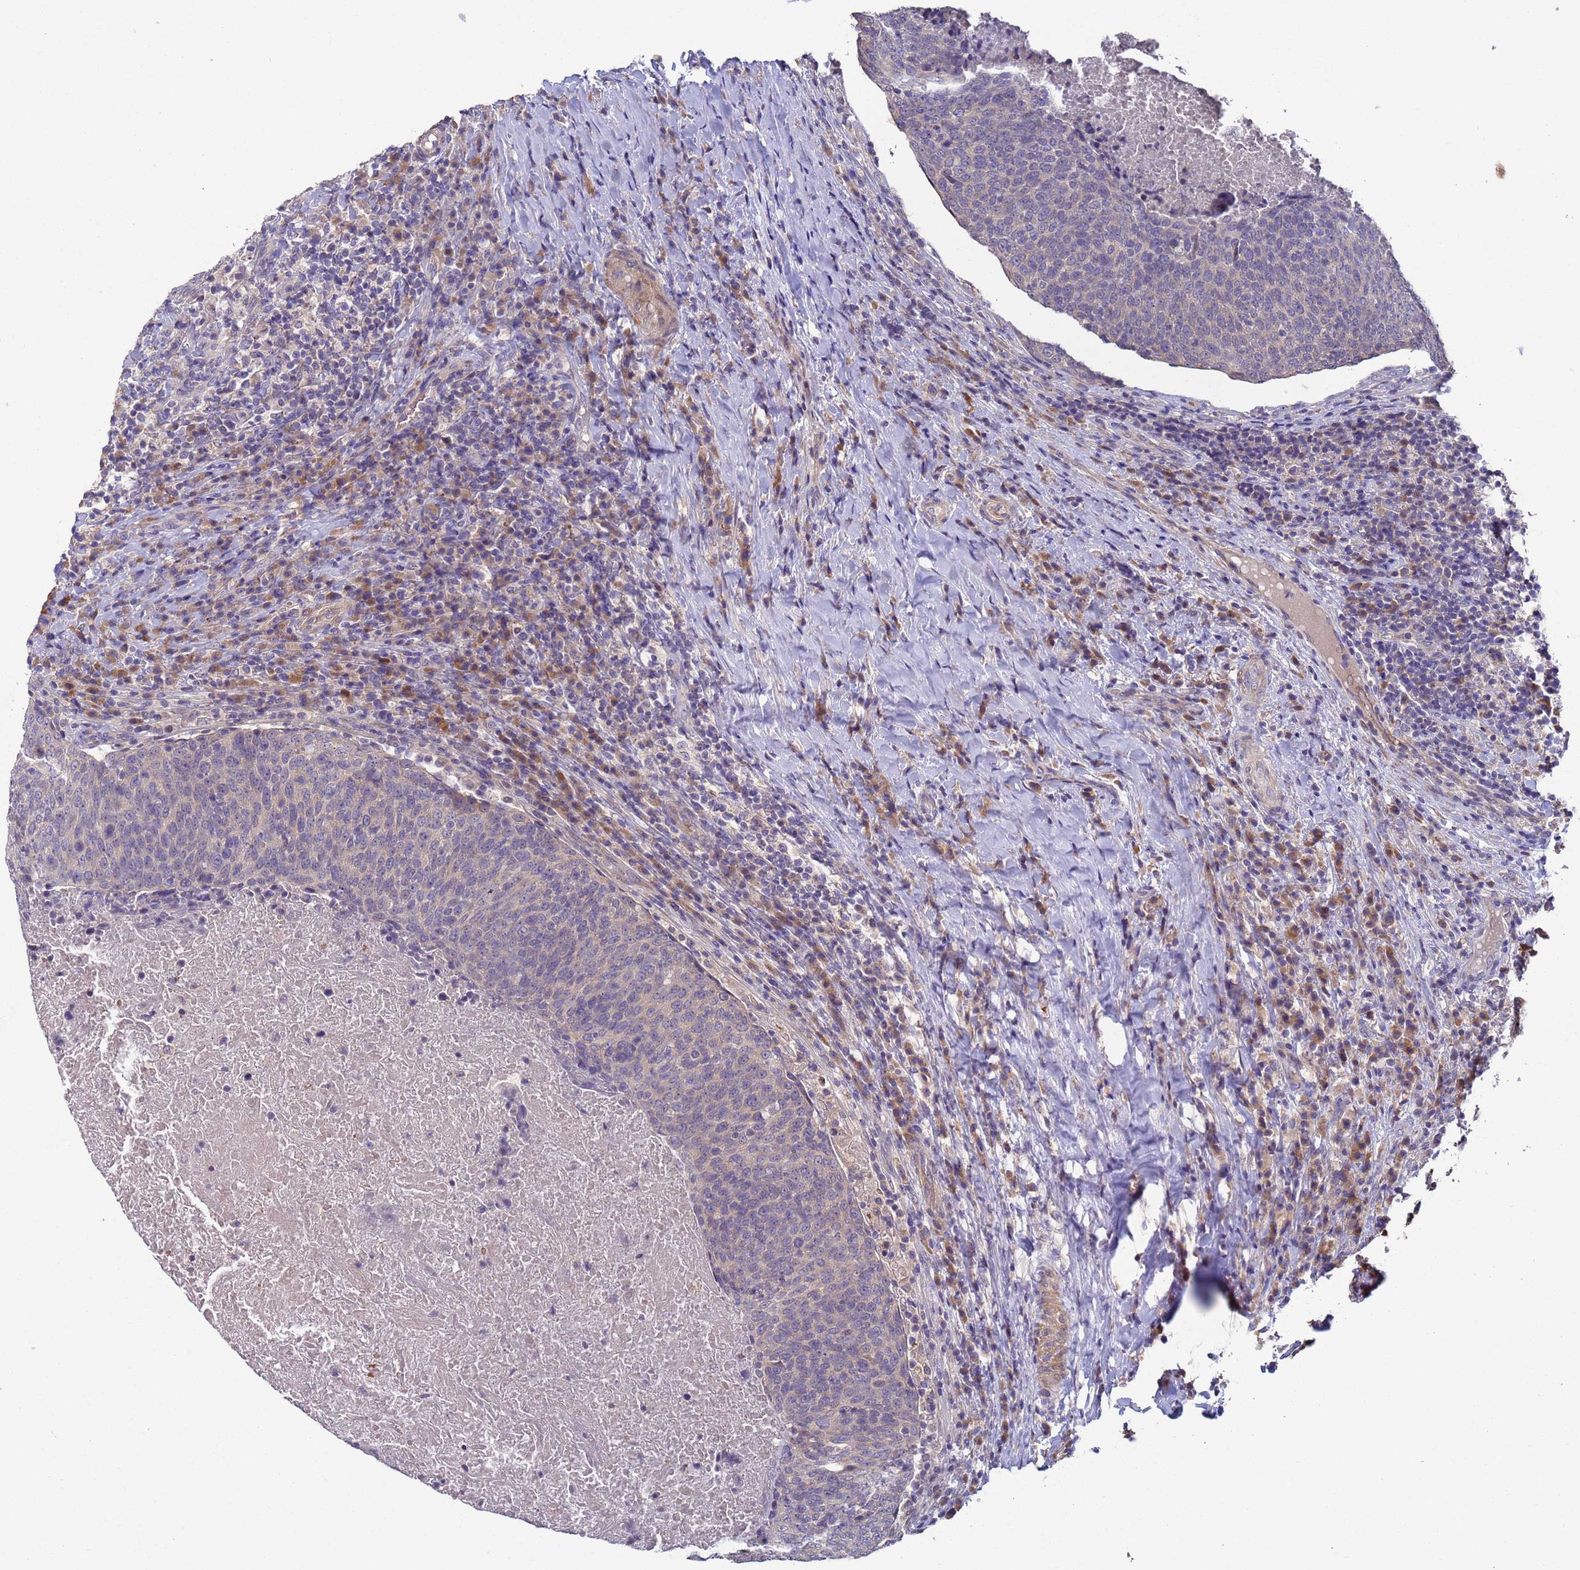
{"staining": {"intensity": "negative", "quantity": "none", "location": "none"}, "tissue": "head and neck cancer", "cell_type": "Tumor cells", "image_type": "cancer", "snomed": [{"axis": "morphology", "description": "Squamous cell carcinoma, NOS"}, {"axis": "morphology", "description": "Squamous cell carcinoma, metastatic, NOS"}, {"axis": "topography", "description": "Lymph node"}, {"axis": "topography", "description": "Head-Neck"}], "caption": "The immunohistochemistry micrograph has no significant positivity in tumor cells of squamous cell carcinoma (head and neck) tissue. (DAB (3,3'-diaminobenzidine) immunohistochemistry (IHC) with hematoxylin counter stain).", "gene": "CLHC1", "patient": {"sex": "male", "age": 62}}